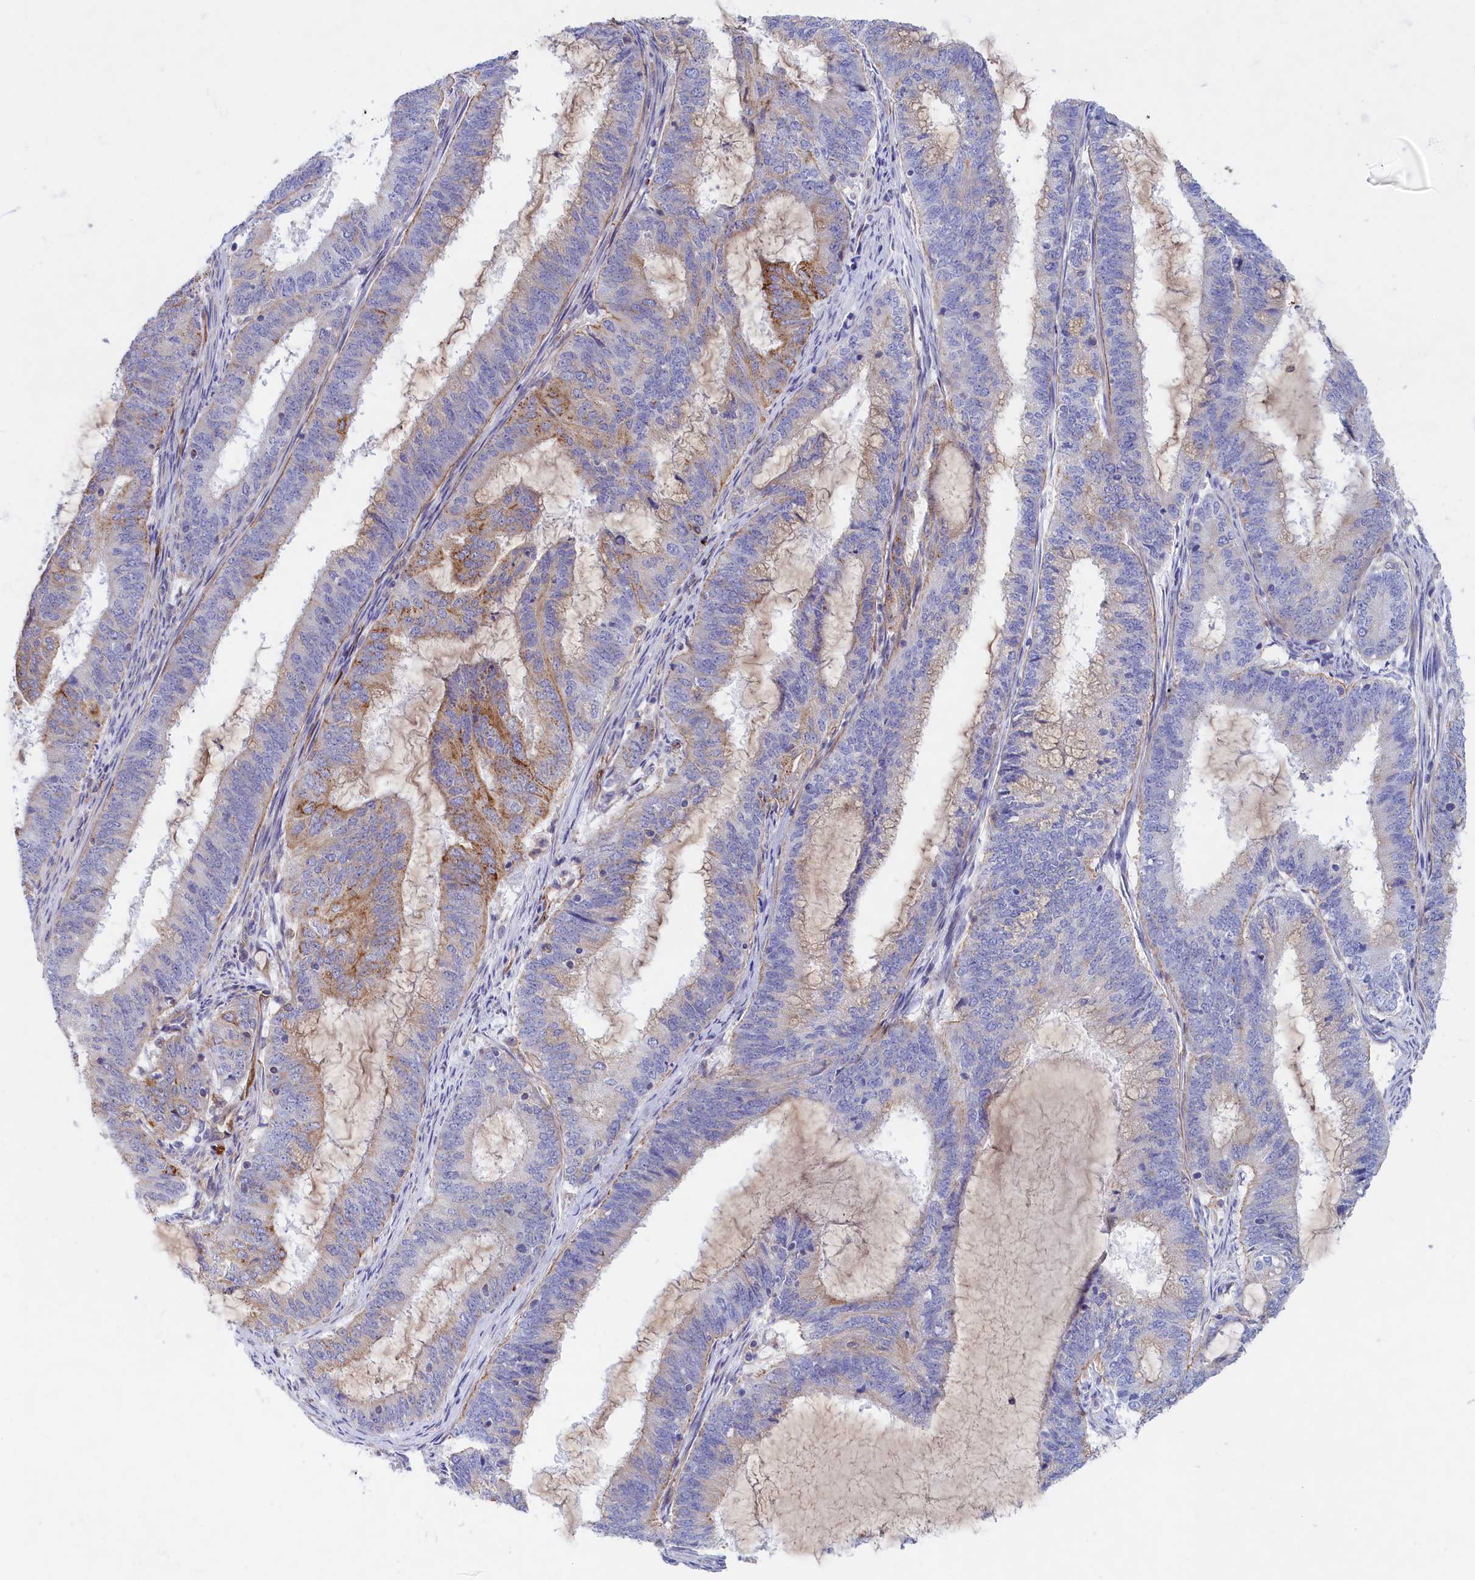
{"staining": {"intensity": "weak", "quantity": "<25%", "location": "cytoplasmic/membranous"}, "tissue": "endometrial cancer", "cell_type": "Tumor cells", "image_type": "cancer", "snomed": [{"axis": "morphology", "description": "Adenocarcinoma, NOS"}, {"axis": "topography", "description": "Endometrium"}], "caption": "A photomicrograph of endometrial cancer stained for a protein demonstrates no brown staining in tumor cells. (Immunohistochemistry, brightfield microscopy, high magnification).", "gene": "ABCC12", "patient": {"sex": "female", "age": 51}}